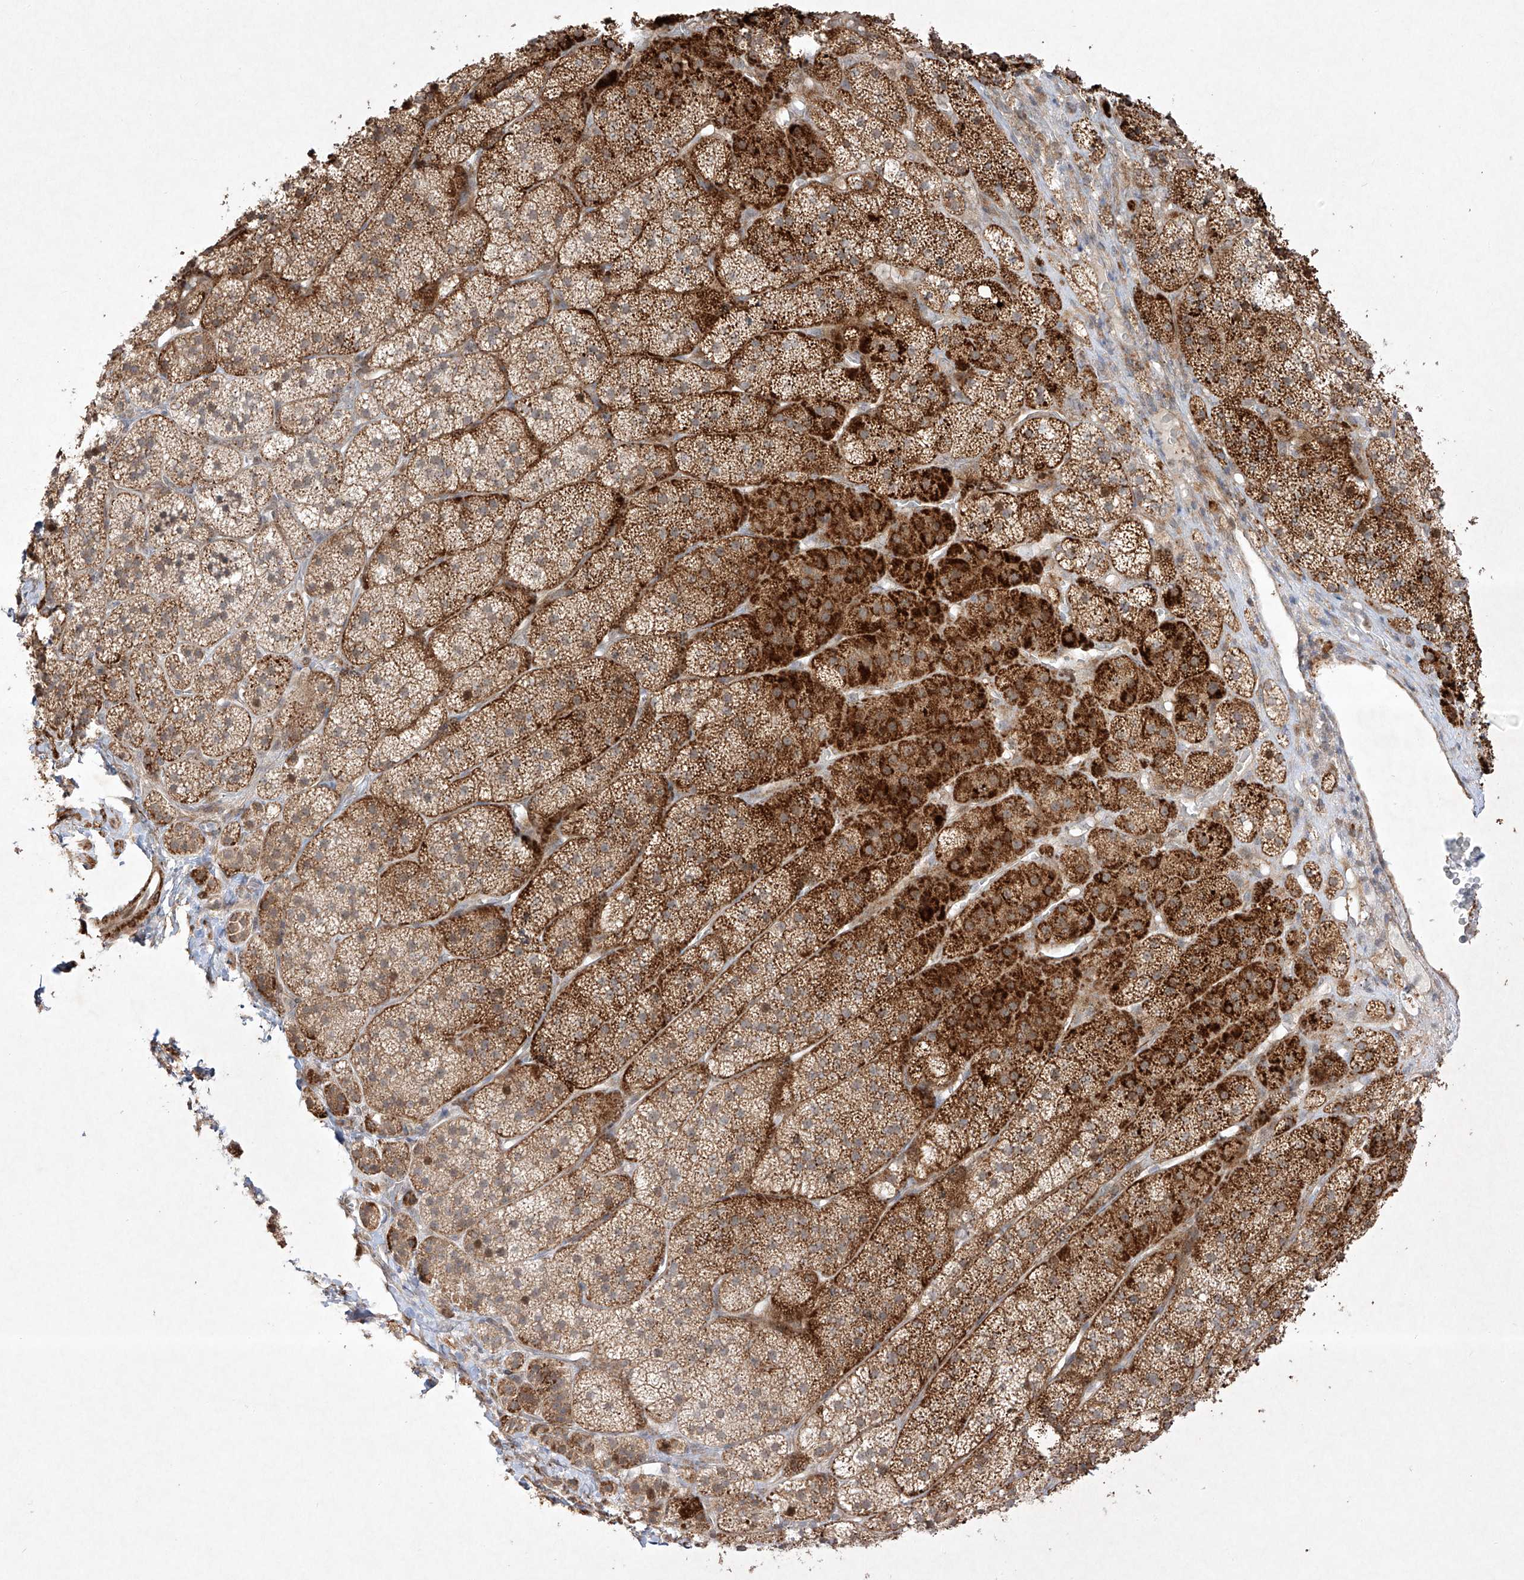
{"staining": {"intensity": "strong", "quantity": "25%-75%", "location": "cytoplasmic/membranous"}, "tissue": "adrenal gland", "cell_type": "Glandular cells", "image_type": "normal", "snomed": [{"axis": "morphology", "description": "Normal tissue, NOS"}, {"axis": "topography", "description": "Adrenal gland"}], "caption": "Approximately 25%-75% of glandular cells in unremarkable human adrenal gland exhibit strong cytoplasmic/membranous protein staining as visualized by brown immunohistochemical staining.", "gene": "KDM1B", "patient": {"sex": "female", "age": 44}}